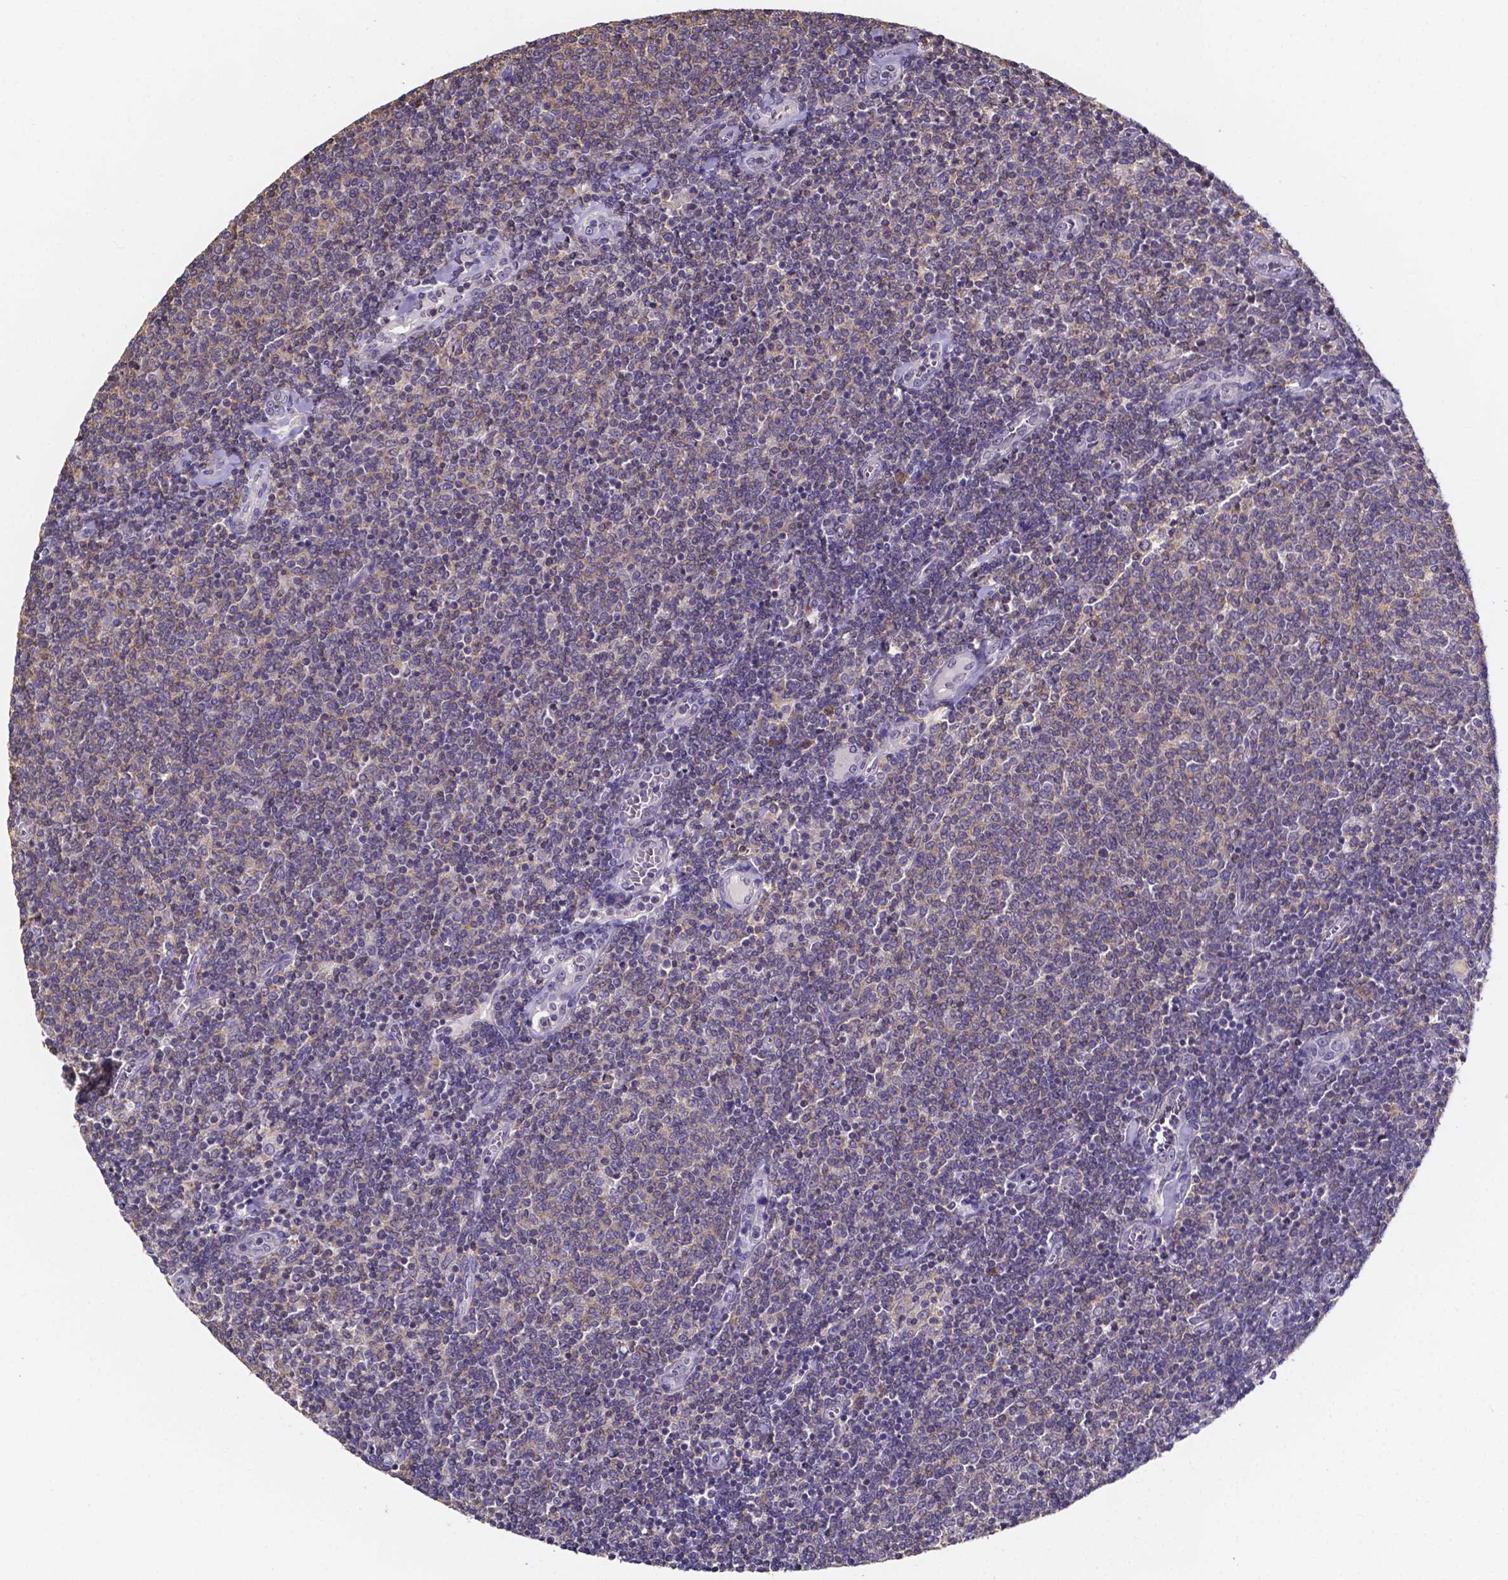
{"staining": {"intensity": "negative", "quantity": "none", "location": "none"}, "tissue": "lymphoma", "cell_type": "Tumor cells", "image_type": "cancer", "snomed": [{"axis": "morphology", "description": "Malignant lymphoma, non-Hodgkin's type, Low grade"}, {"axis": "topography", "description": "Lymph node"}], "caption": "Histopathology image shows no protein expression in tumor cells of malignant lymphoma, non-Hodgkin's type (low-grade) tissue.", "gene": "SPOCD1", "patient": {"sex": "male", "age": 52}}